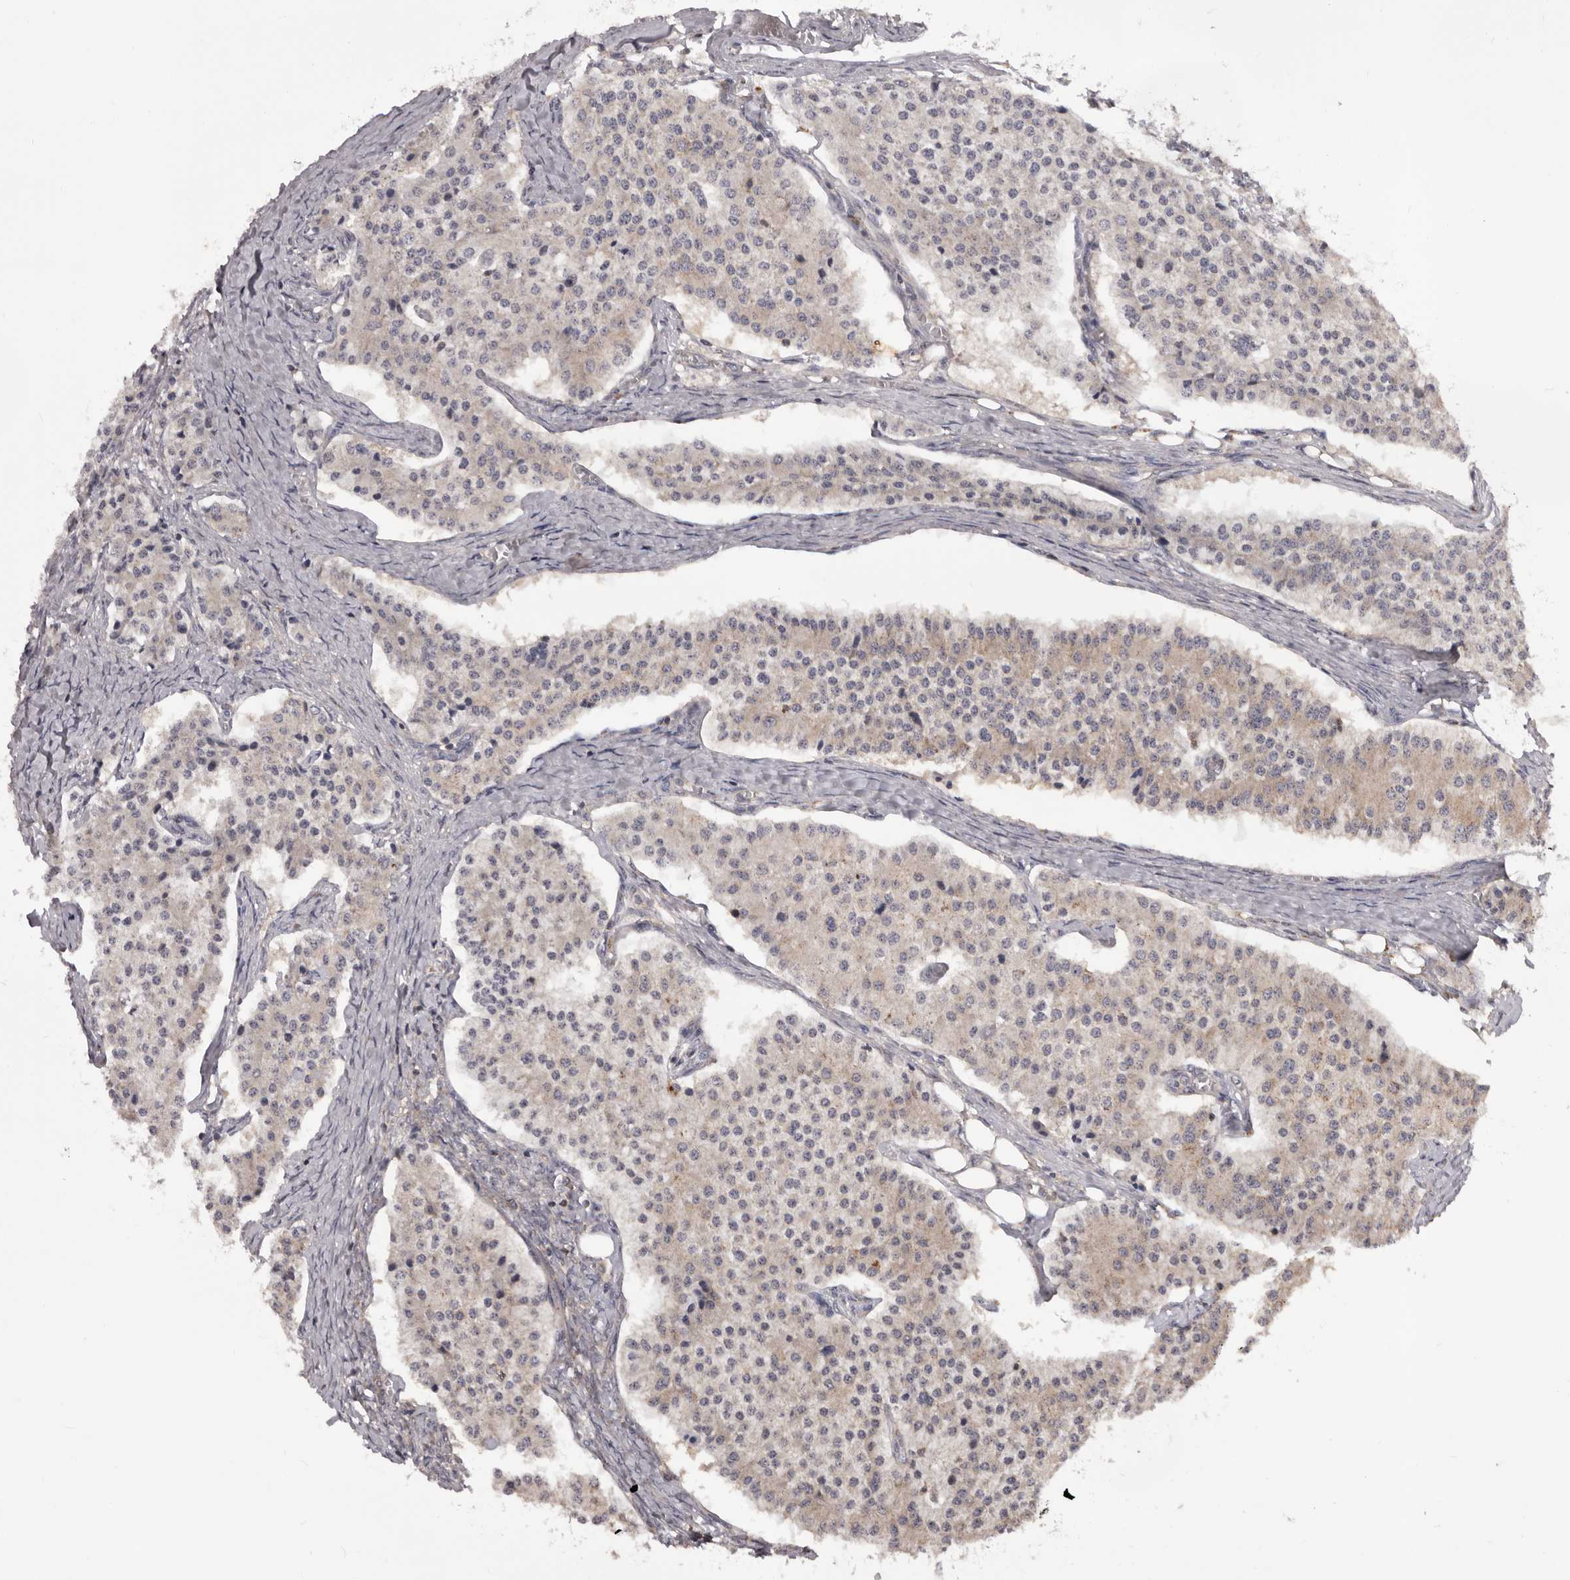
{"staining": {"intensity": "negative", "quantity": "none", "location": "none"}, "tissue": "carcinoid", "cell_type": "Tumor cells", "image_type": "cancer", "snomed": [{"axis": "morphology", "description": "Carcinoid, malignant, NOS"}, {"axis": "topography", "description": "Colon"}], "caption": "This is an immunohistochemistry (IHC) histopathology image of human carcinoid. There is no positivity in tumor cells.", "gene": "HBS1L", "patient": {"sex": "female", "age": 52}}